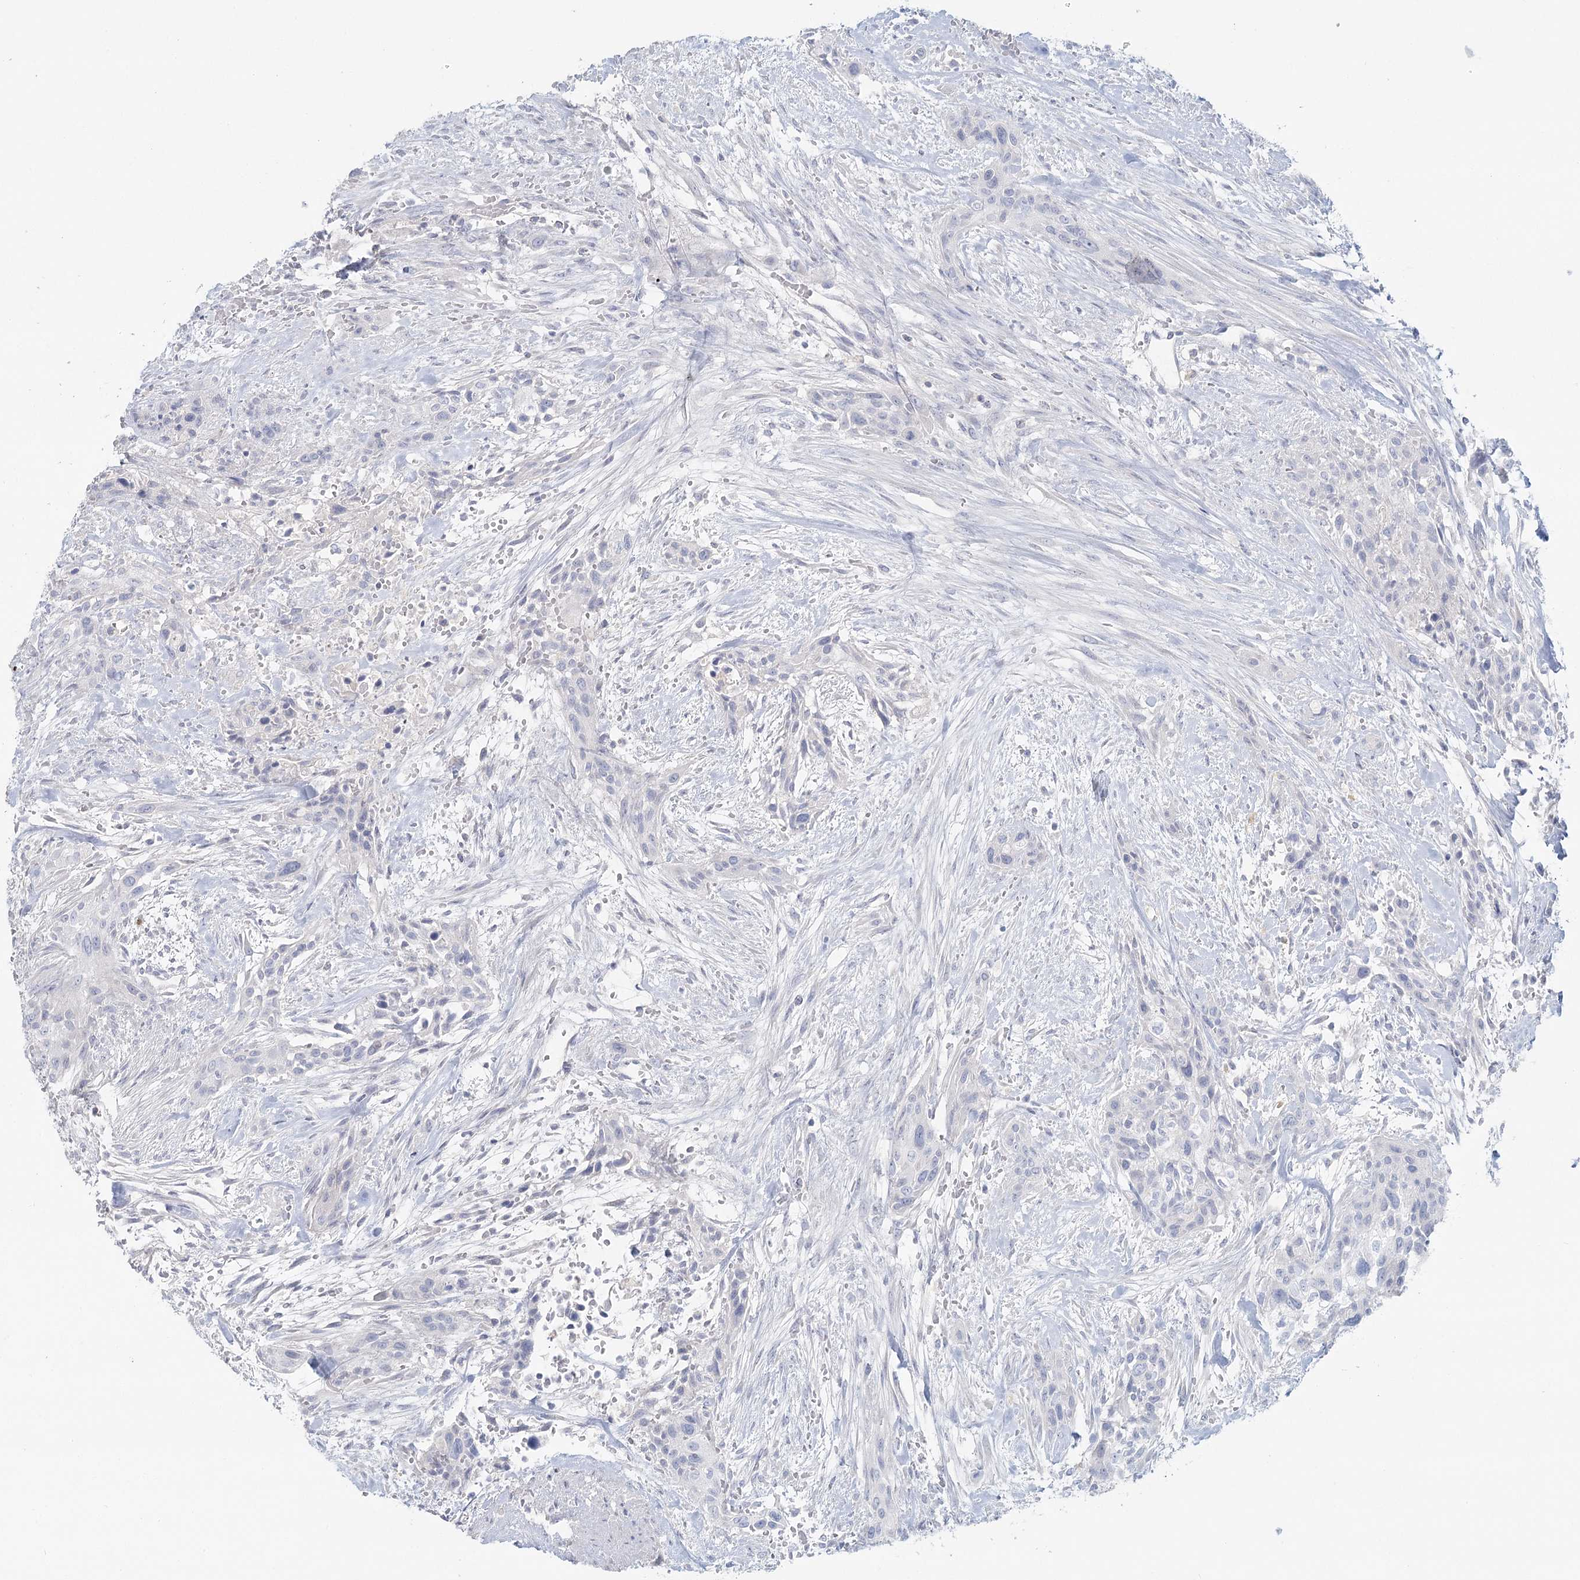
{"staining": {"intensity": "negative", "quantity": "none", "location": "none"}, "tissue": "urothelial cancer", "cell_type": "Tumor cells", "image_type": "cancer", "snomed": [{"axis": "morphology", "description": "Urothelial carcinoma, High grade"}, {"axis": "topography", "description": "Urinary bladder"}], "caption": "Image shows no protein staining in tumor cells of urothelial cancer tissue. Nuclei are stained in blue.", "gene": "DMGDH", "patient": {"sex": "male", "age": 35}}